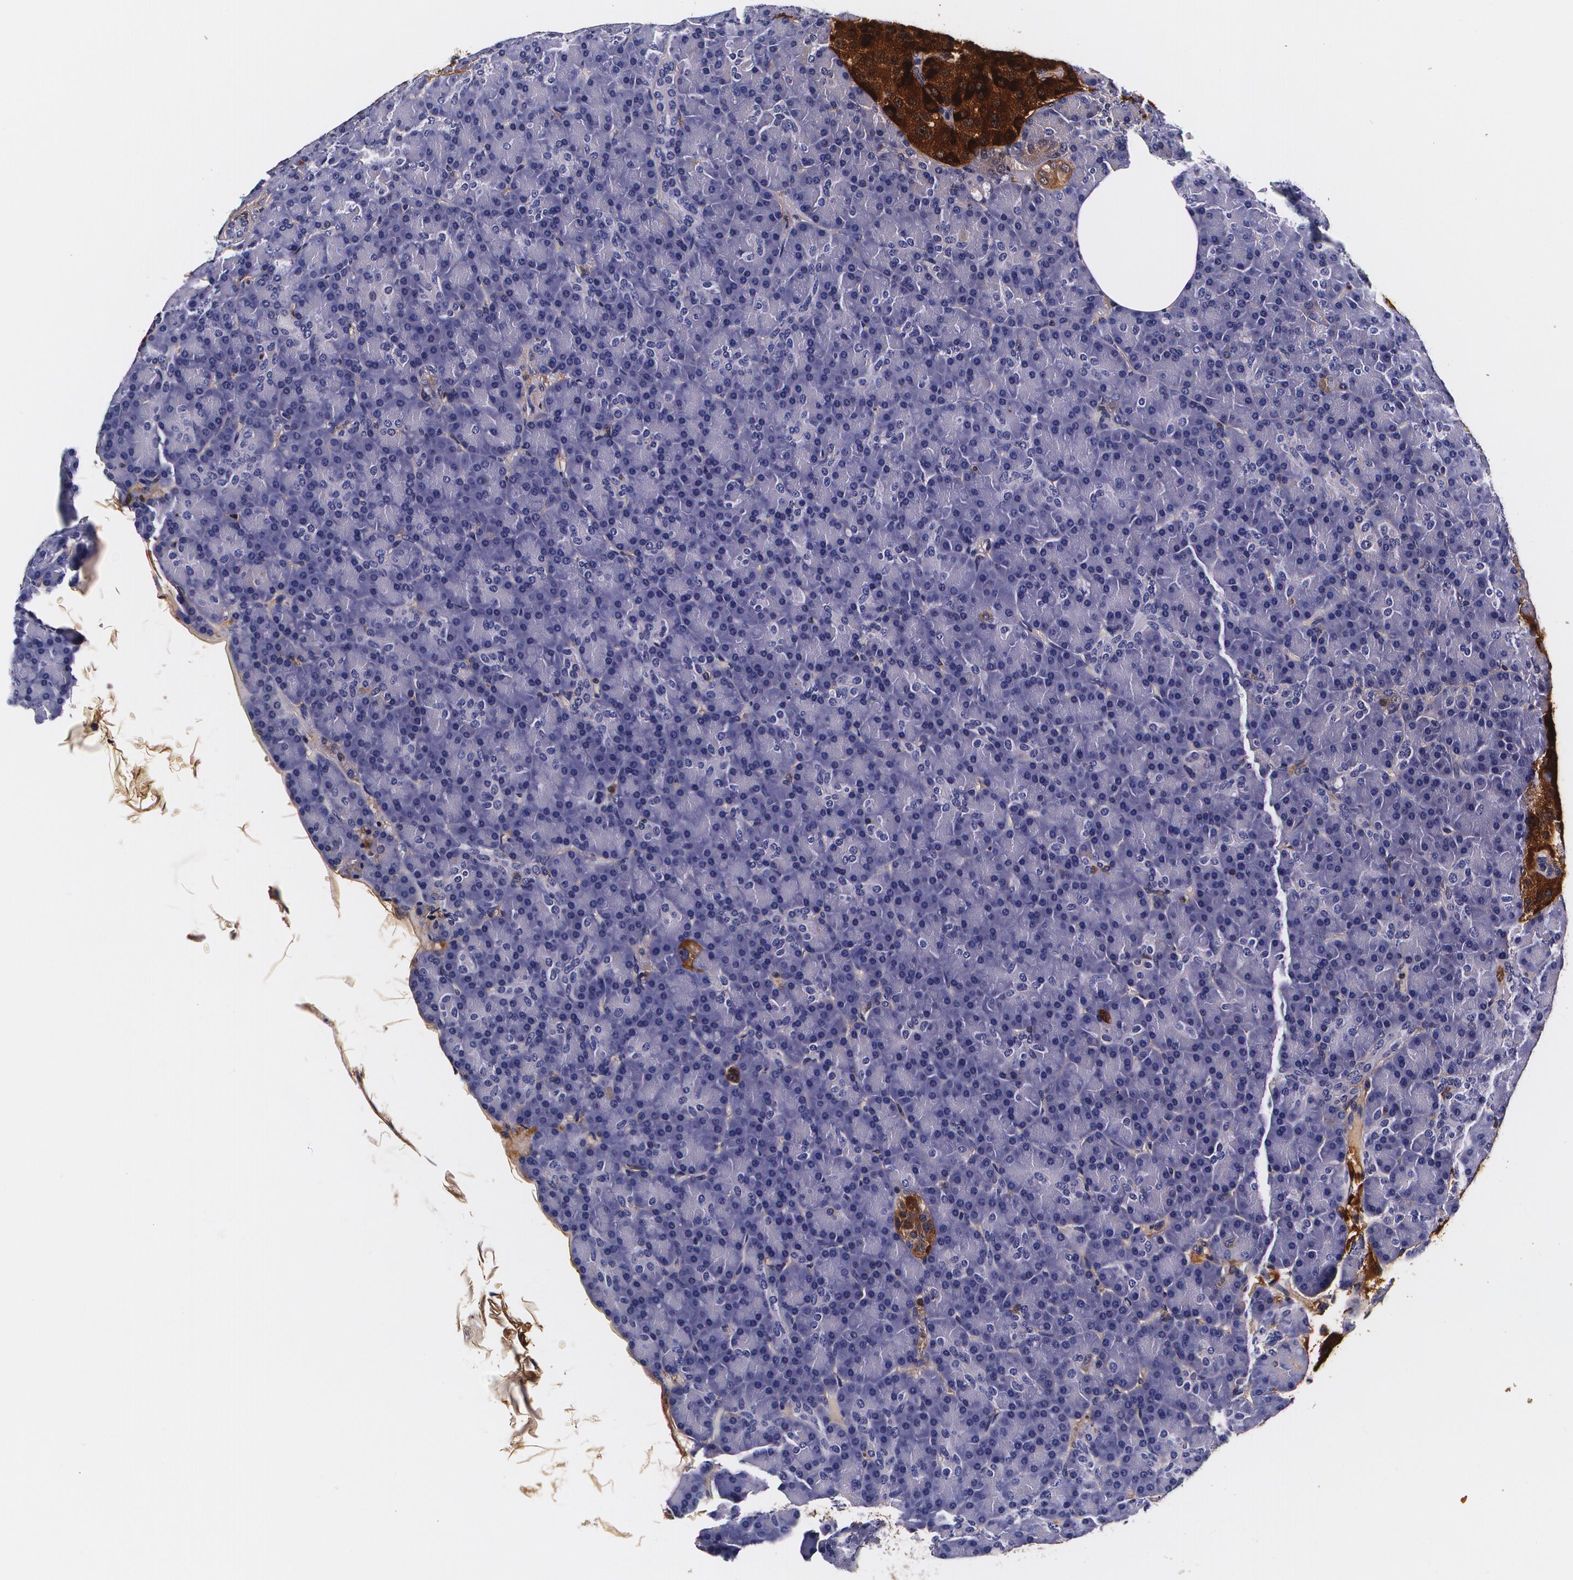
{"staining": {"intensity": "negative", "quantity": "none", "location": "none"}, "tissue": "pancreas", "cell_type": "Exocrine glandular cells", "image_type": "normal", "snomed": [{"axis": "morphology", "description": "Normal tissue, NOS"}, {"axis": "topography", "description": "Pancreas"}], "caption": "High power microscopy image of an immunohistochemistry photomicrograph of unremarkable pancreas, revealing no significant expression in exocrine glandular cells. (Immunohistochemistry, brightfield microscopy, high magnification).", "gene": "TTR", "patient": {"sex": "female", "age": 43}}